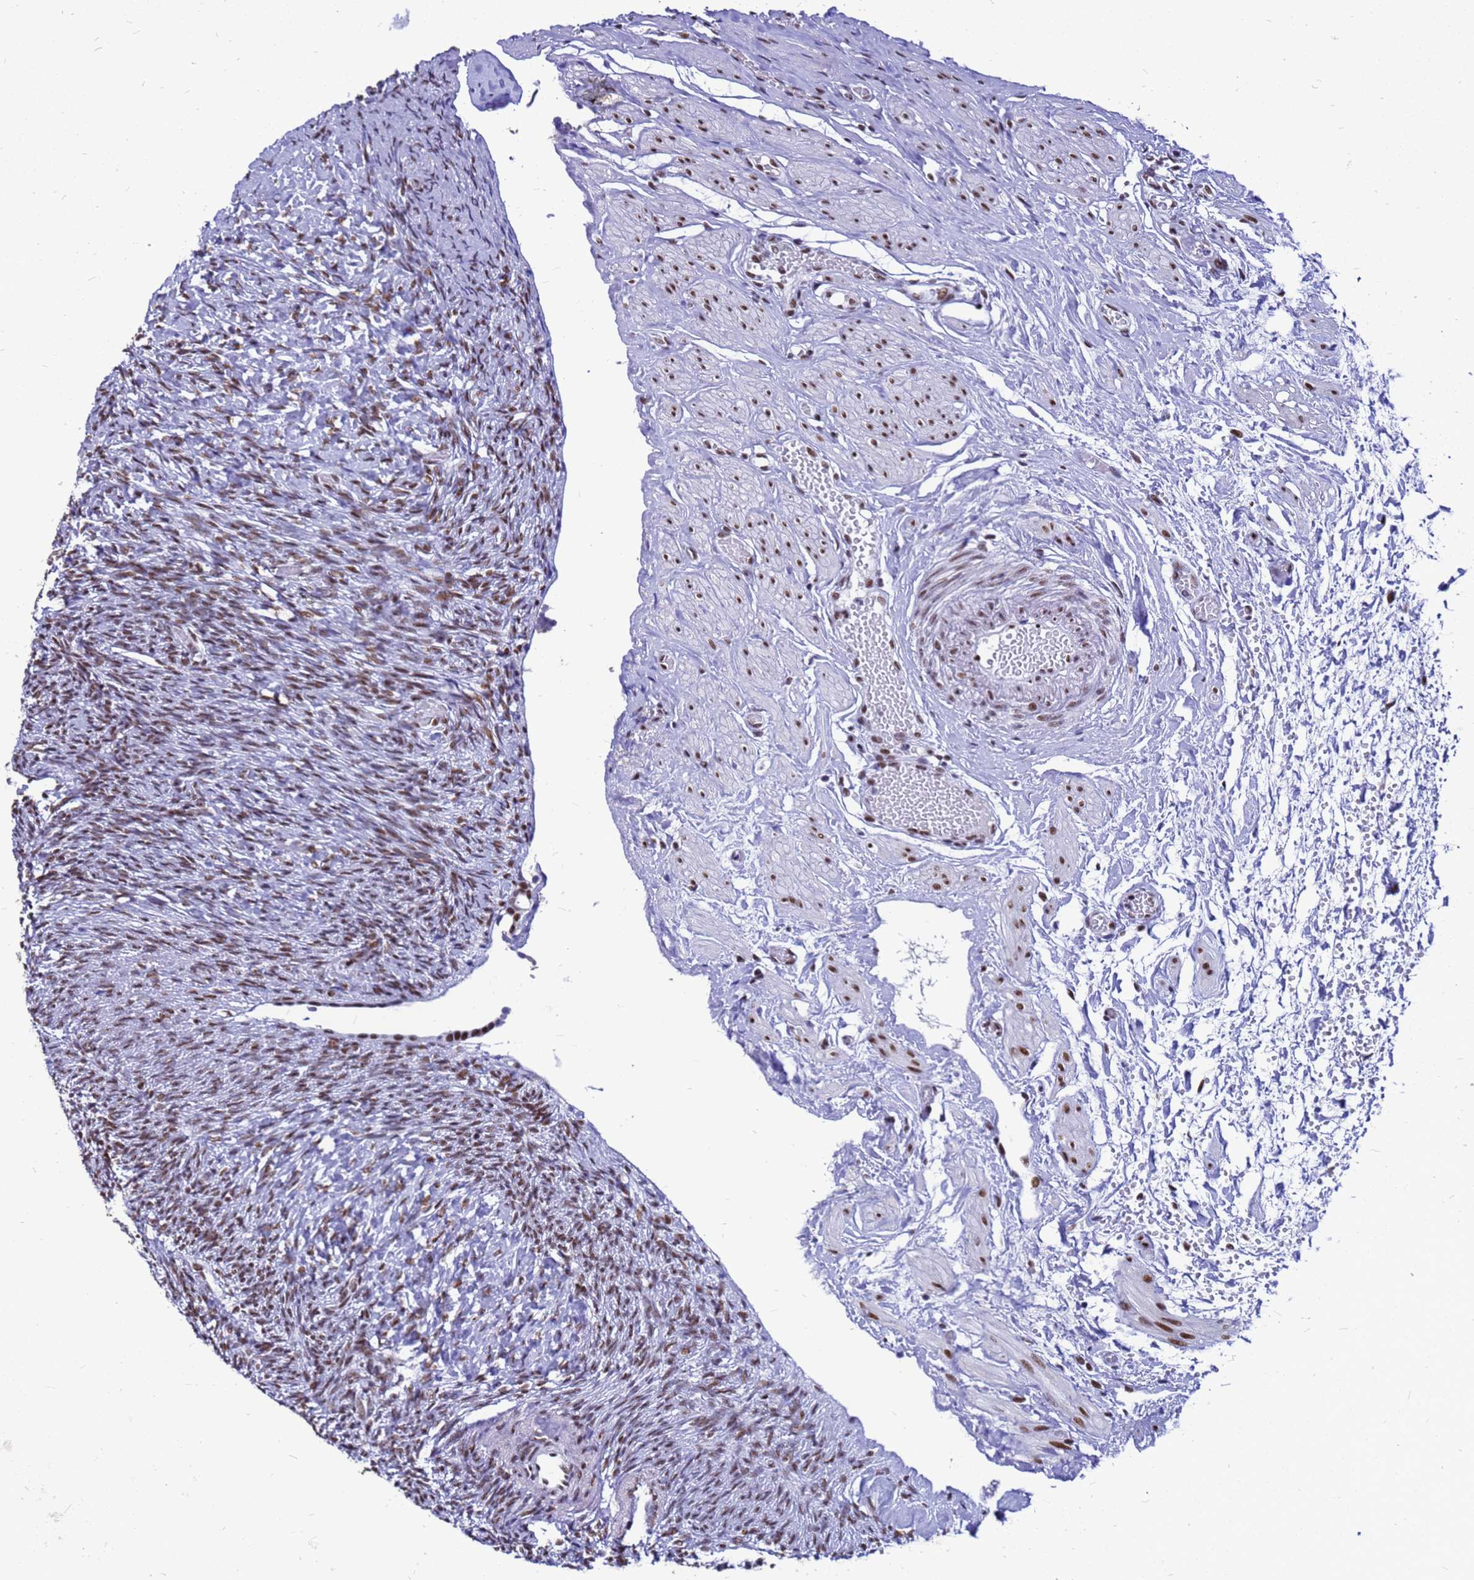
{"staining": {"intensity": "strong", "quantity": "25%-75%", "location": "nuclear"}, "tissue": "ovary", "cell_type": "Ovarian stroma cells", "image_type": "normal", "snomed": [{"axis": "morphology", "description": "Normal tissue, NOS"}, {"axis": "topography", "description": "Ovary"}], "caption": "Immunohistochemistry (IHC) of unremarkable human ovary demonstrates high levels of strong nuclear expression in approximately 25%-75% of ovarian stroma cells. (DAB (3,3'-diaminobenzidine) IHC, brown staining for protein, blue staining for nuclei).", "gene": "SART3", "patient": {"sex": "female", "age": 41}}